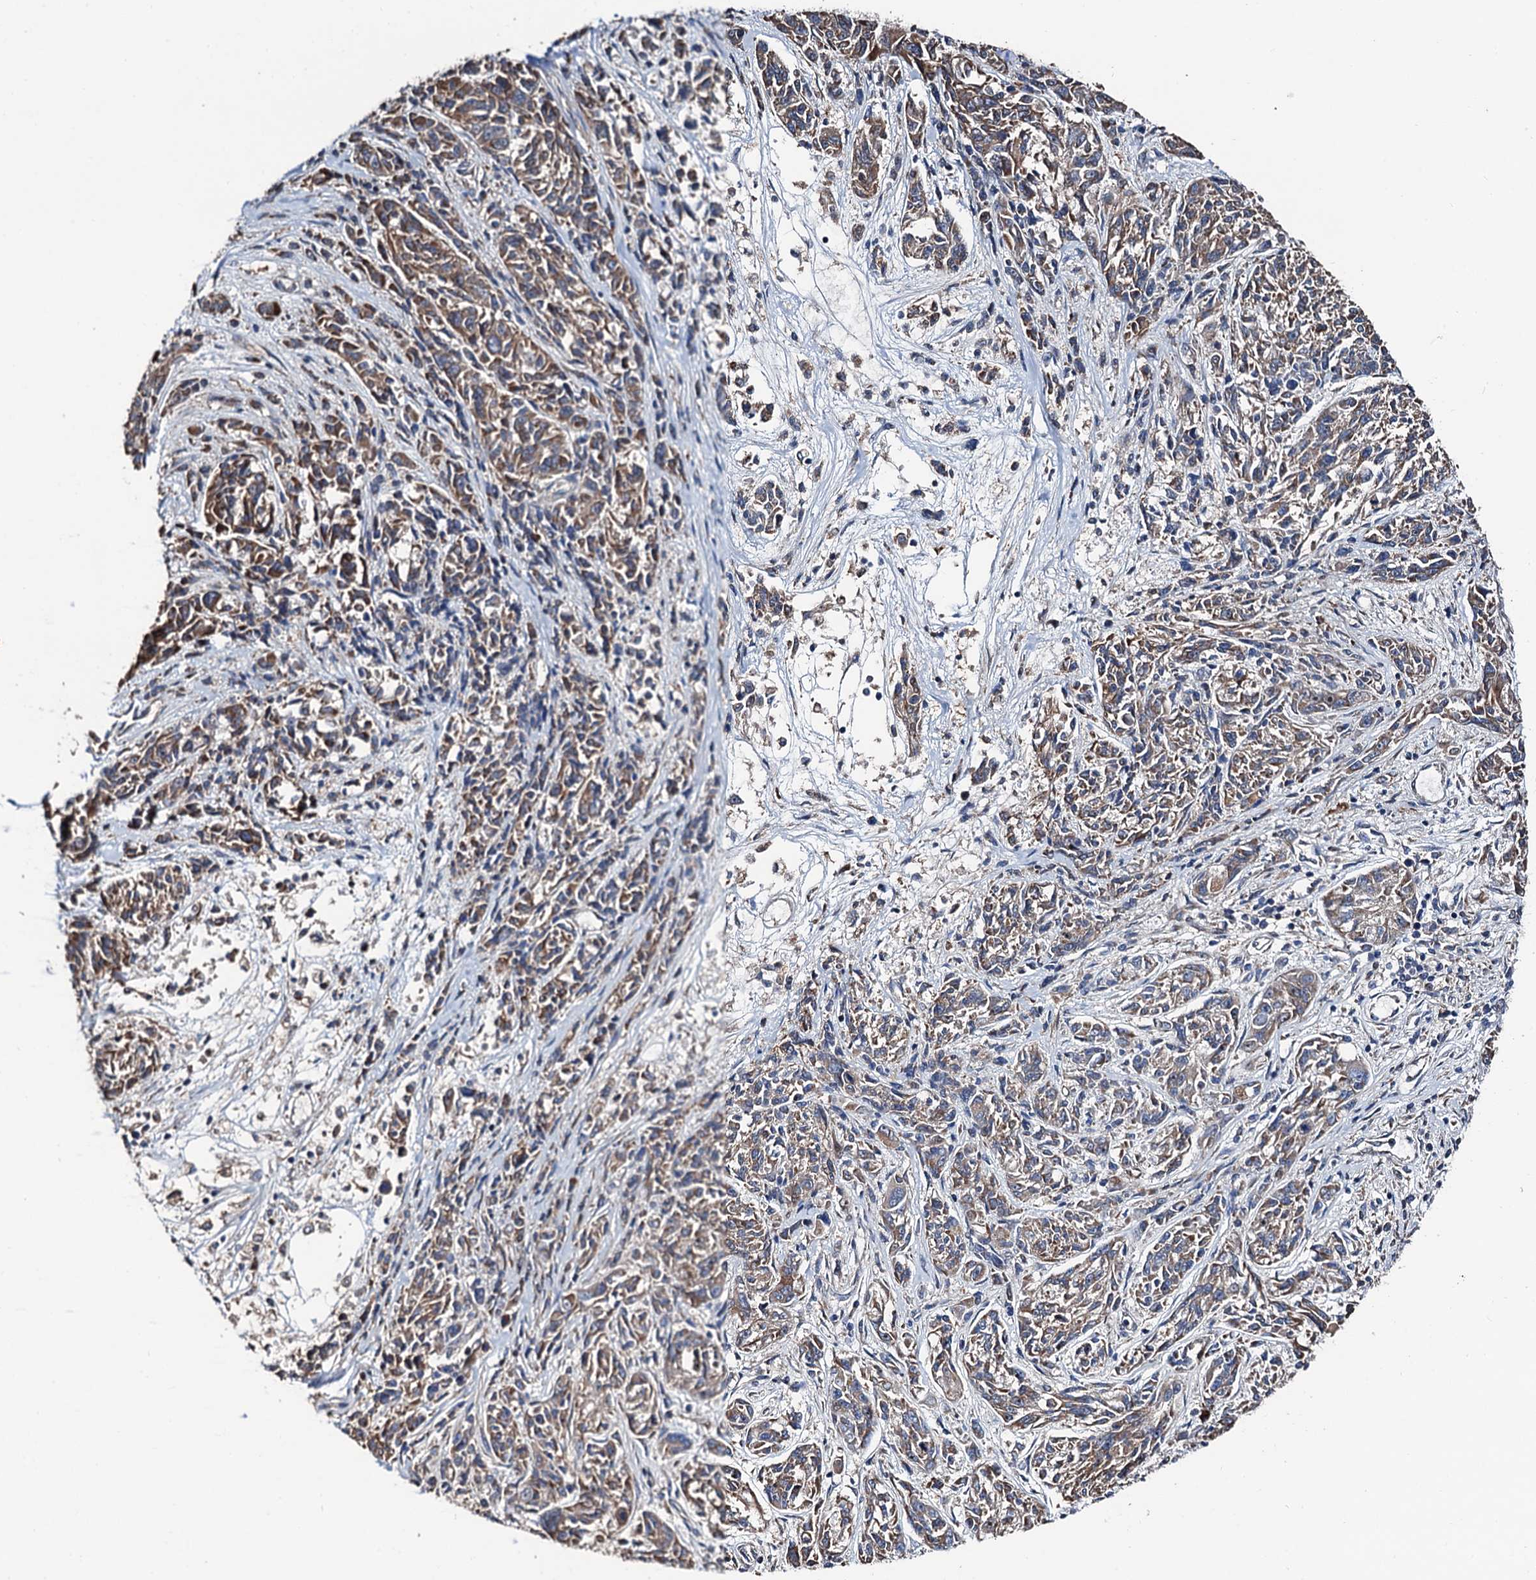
{"staining": {"intensity": "moderate", "quantity": ">75%", "location": "cytoplasmic/membranous"}, "tissue": "melanoma", "cell_type": "Tumor cells", "image_type": "cancer", "snomed": [{"axis": "morphology", "description": "Malignant melanoma, NOS"}, {"axis": "topography", "description": "Skin"}], "caption": "This histopathology image displays immunohistochemistry staining of human melanoma, with medium moderate cytoplasmic/membranous expression in approximately >75% of tumor cells.", "gene": "KIF18A", "patient": {"sex": "male", "age": 53}}